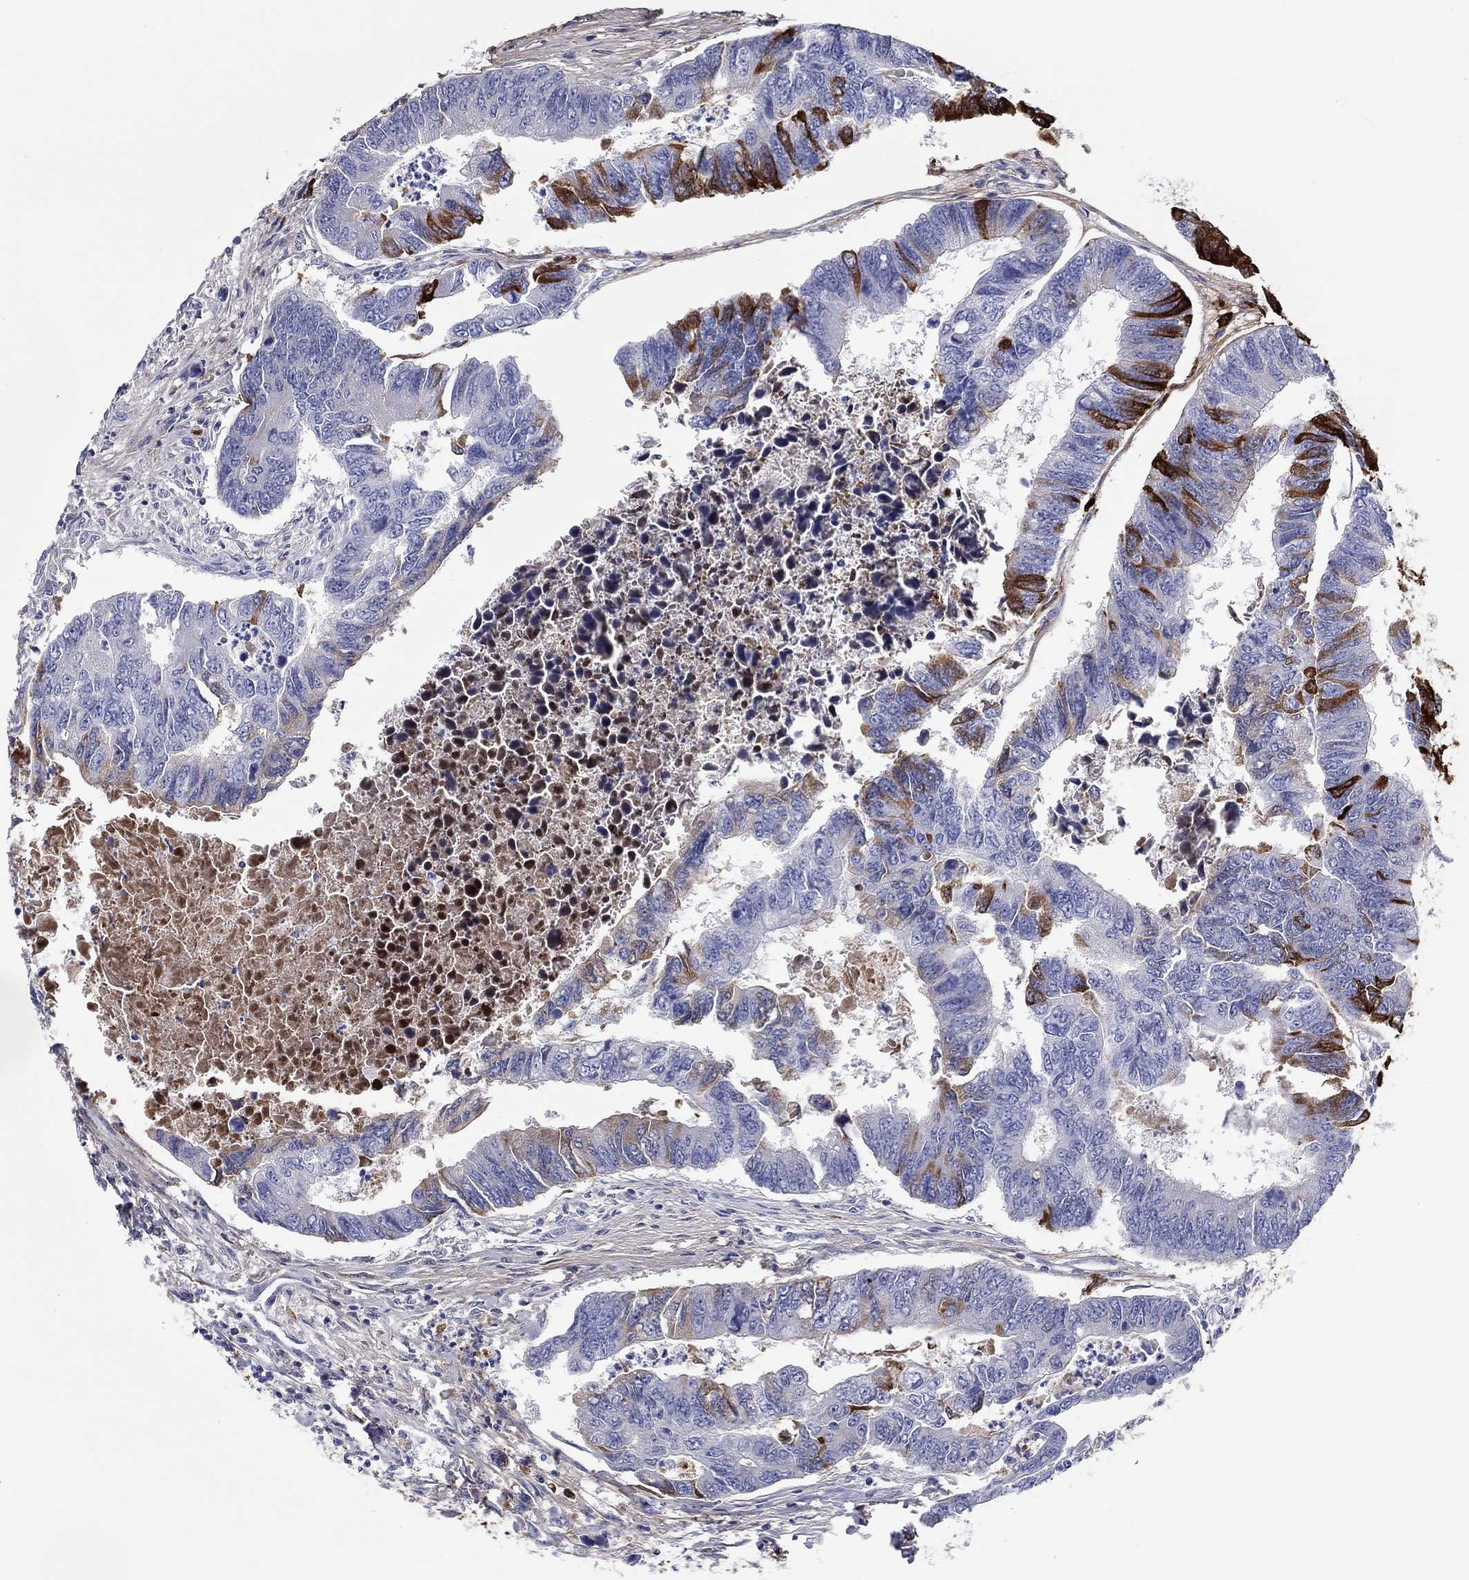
{"staining": {"intensity": "strong", "quantity": "<25%", "location": "cytoplasmic/membranous"}, "tissue": "colorectal cancer", "cell_type": "Tumor cells", "image_type": "cancer", "snomed": [{"axis": "morphology", "description": "Adenocarcinoma, NOS"}, {"axis": "topography", "description": "Colon"}], "caption": "A medium amount of strong cytoplasmic/membranous expression is appreciated in about <25% of tumor cells in colorectal cancer tissue.", "gene": "TGFBI", "patient": {"sex": "female", "age": 65}}